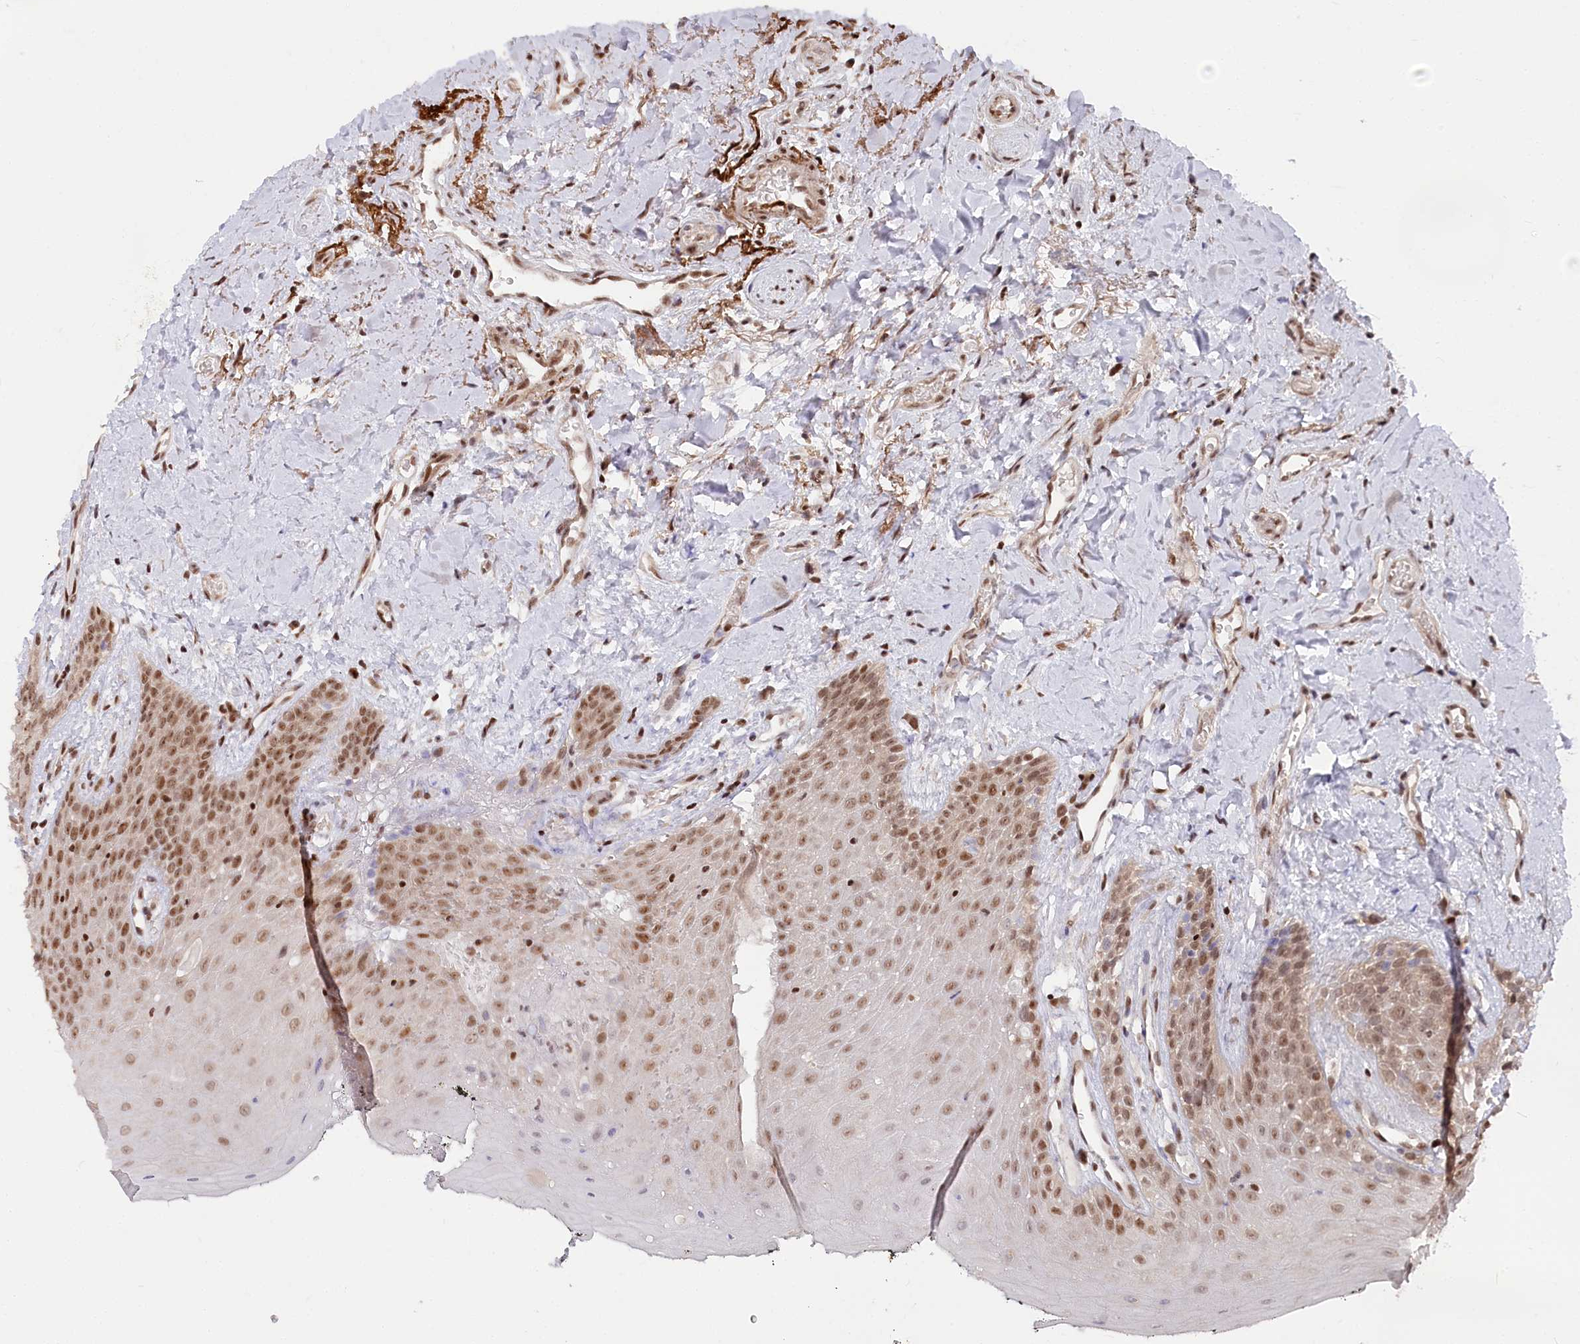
{"staining": {"intensity": "moderate", "quantity": "25%-75%", "location": "nuclear"}, "tissue": "oral mucosa", "cell_type": "Squamous epithelial cells", "image_type": "normal", "snomed": [{"axis": "morphology", "description": "Normal tissue, NOS"}, {"axis": "topography", "description": "Oral tissue"}], "caption": "Moderate nuclear positivity for a protein is identified in approximately 25%-75% of squamous epithelial cells of normal oral mucosa using IHC.", "gene": "CGGBP1", "patient": {"sex": "male", "age": 74}}